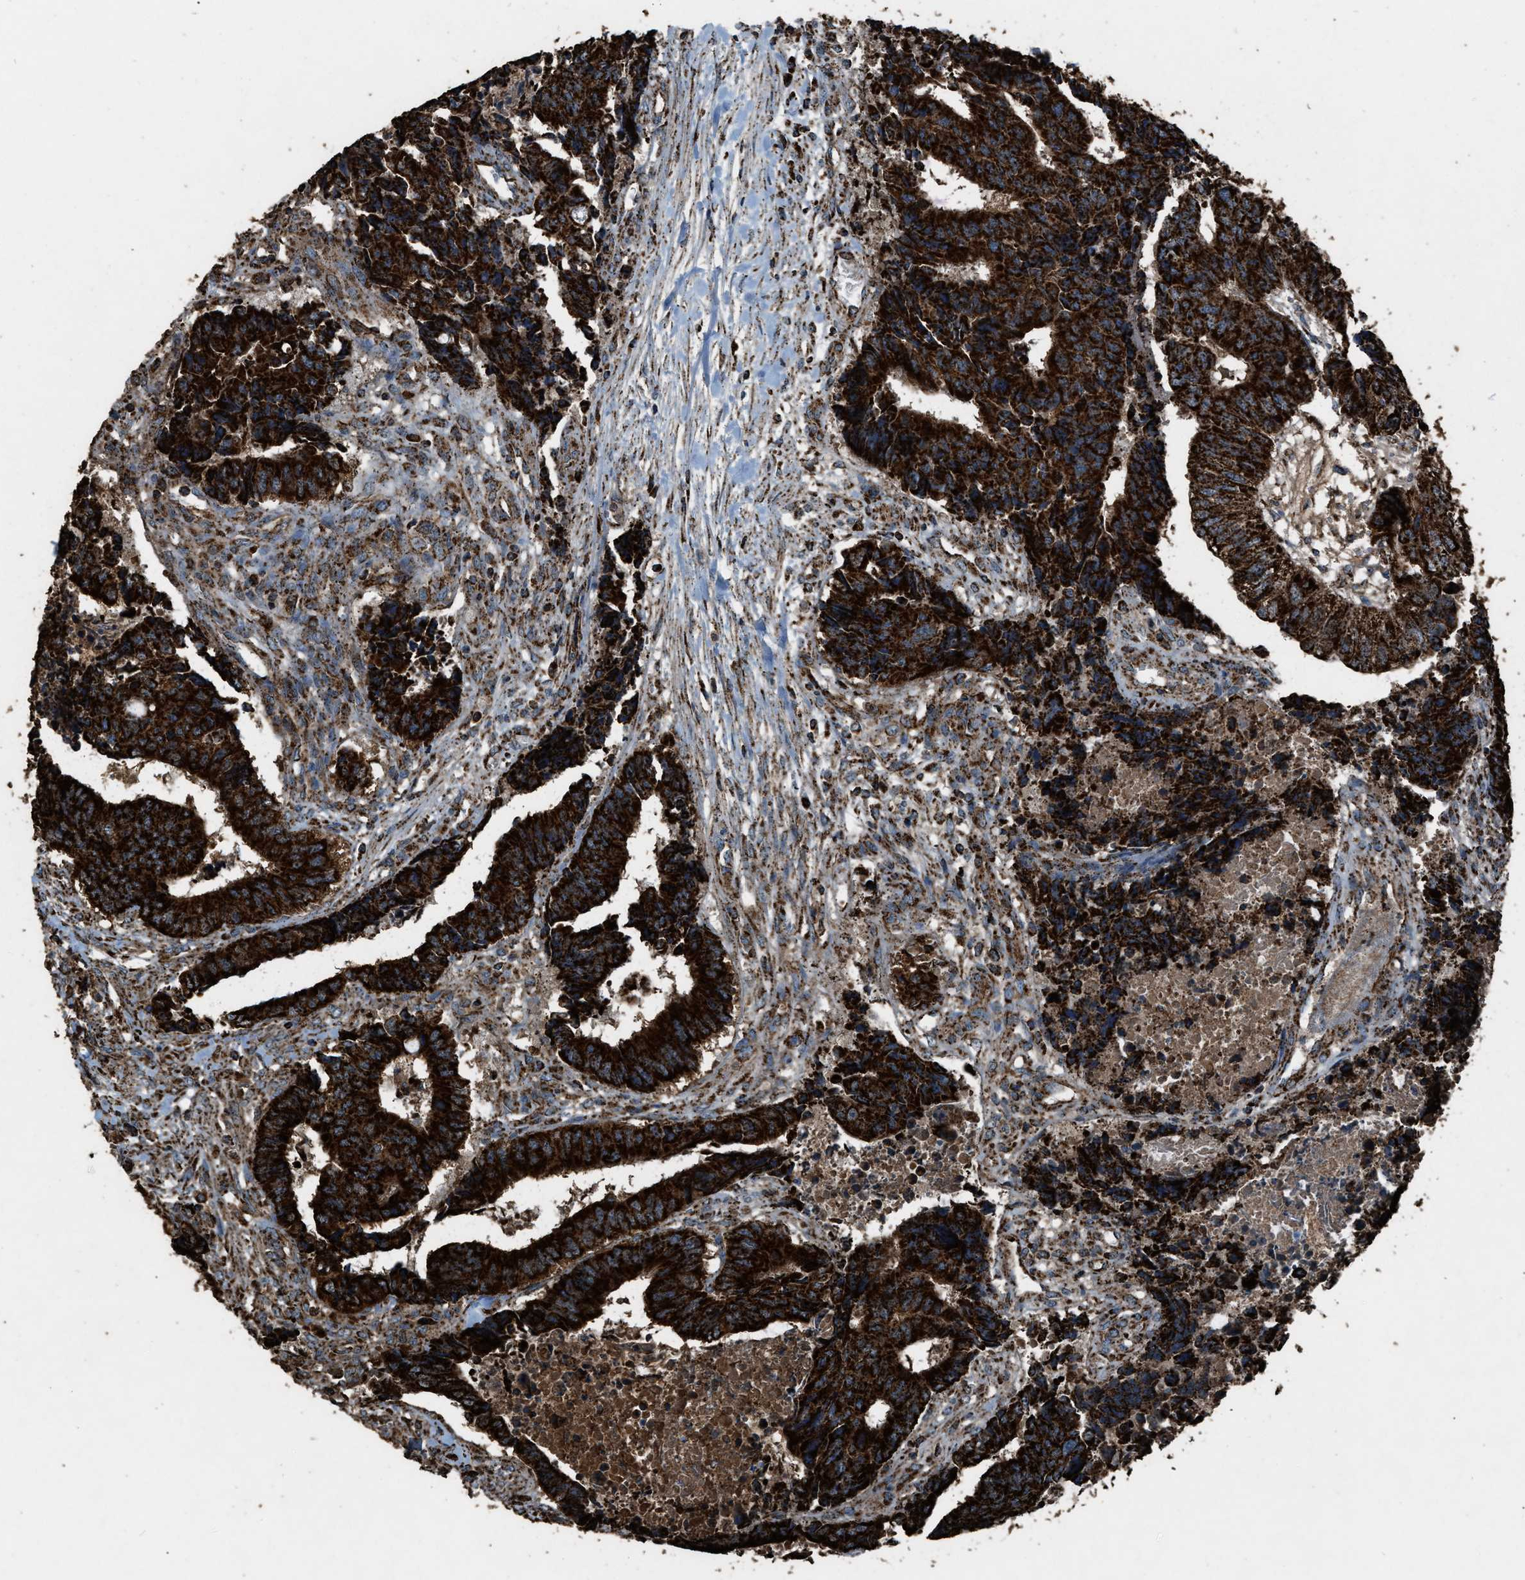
{"staining": {"intensity": "strong", "quantity": ">75%", "location": "cytoplasmic/membranous"}, "tissue": "colorectal cancer", "cell_type": "Tumor cells", "image_type": "cancer", "snomed": [{"axis": "morphology", "description": "Adenocarcinoma, NOS"}, {"axis": "topography", "description": "Rectum"}], "caption": "Immunohistochemistry (DAB (3,3'-diaminobenzidine)) staining of human colorectal cancer (adenocarcinoma) demonstrates strong cytoplasmic/membranous protein staining in about >75% of tumor cells. (DAB IHC with brightfield microscopy, high magnification).", "gene": "MDH2", "patient": {"sex": "male", "age": 84}}